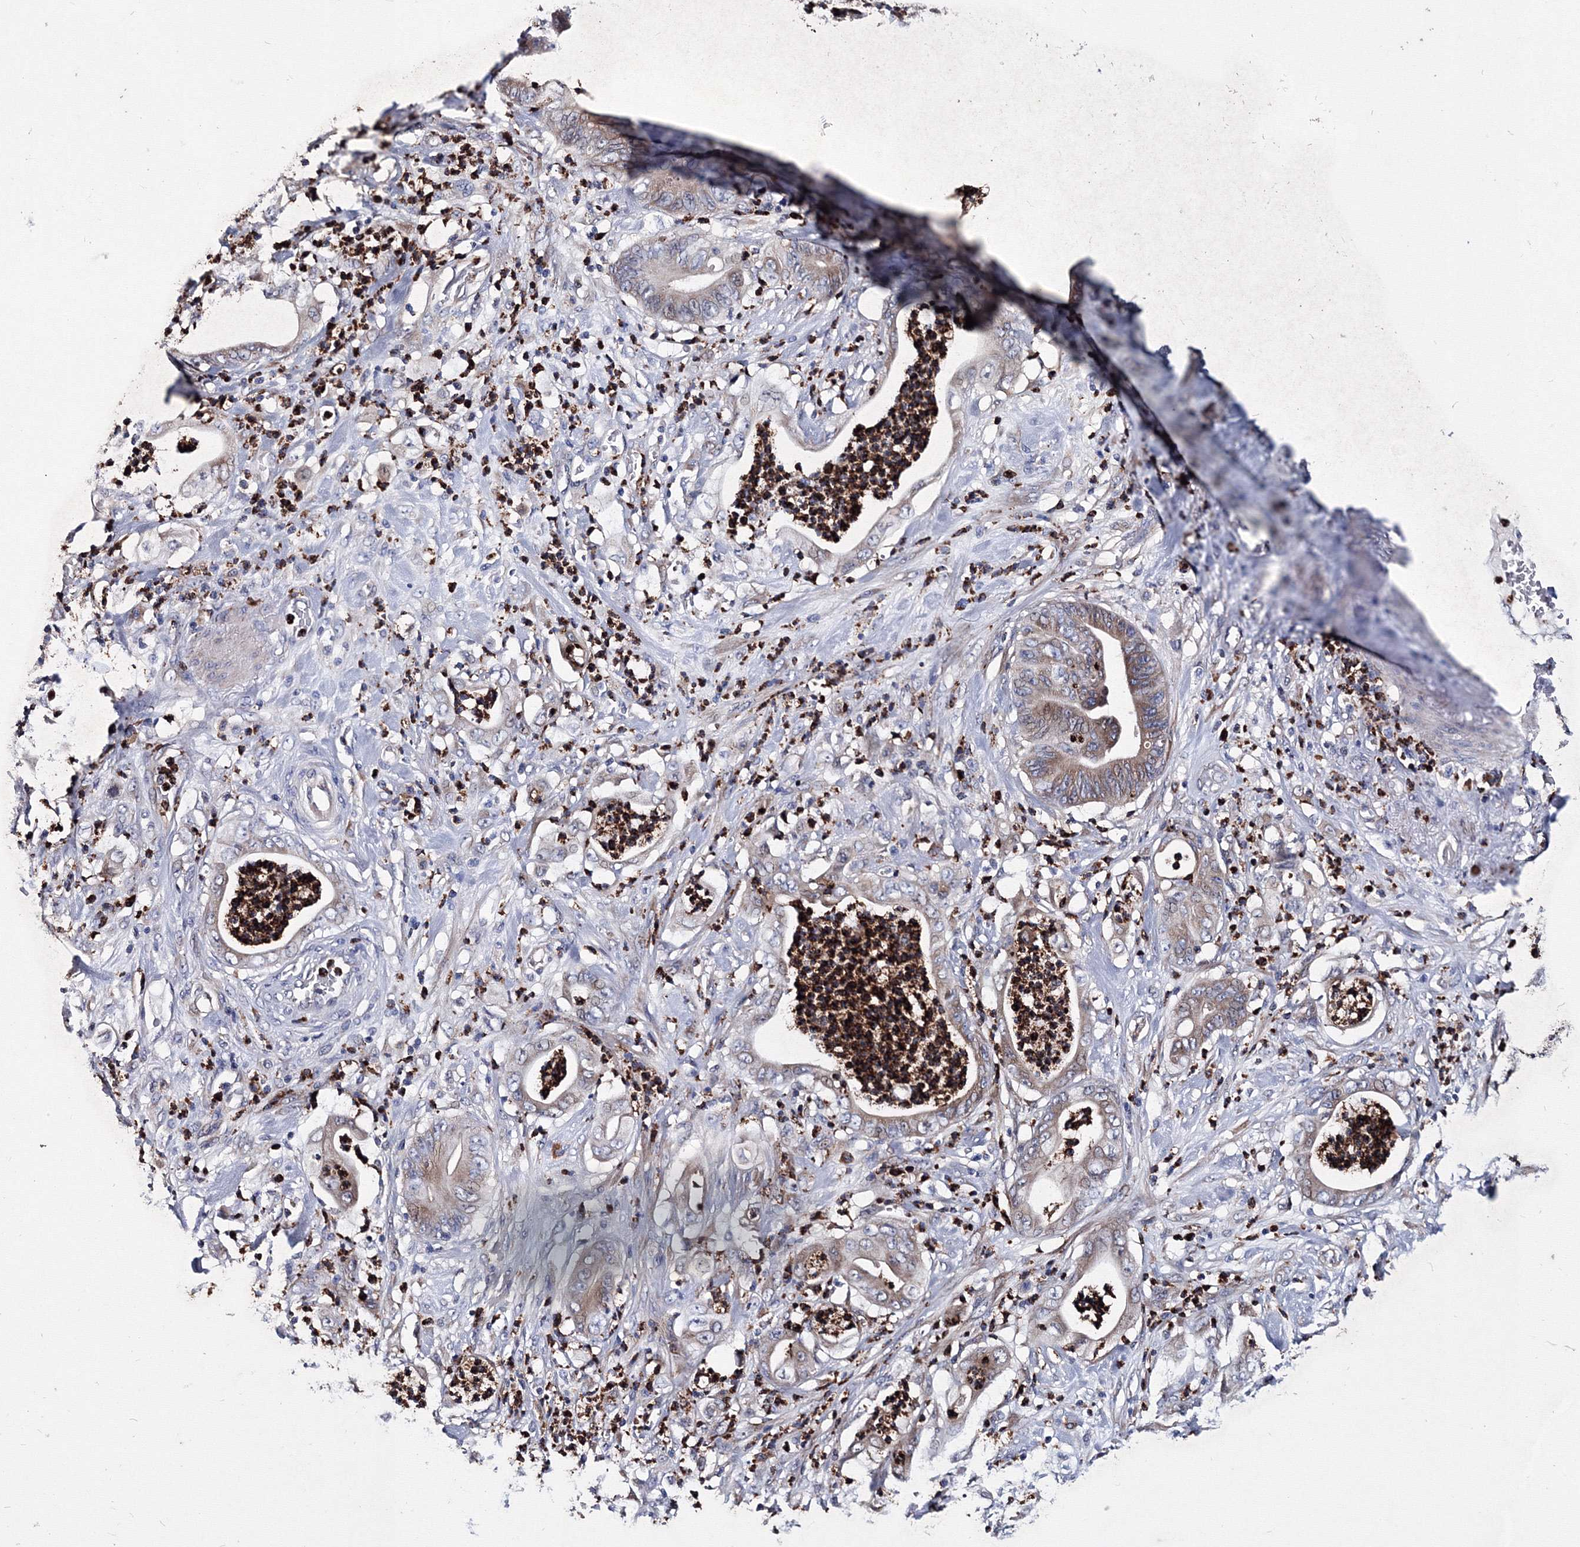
{"staining": {"intensity": "moderate", "quantity": "25%-75%", "location": "cytoplasmic/membranous"}, "tissue": "stomach cancer", "cell_type": "Tumor cells", "image_type": "cancer", "snomed": [{"axis": "morphology", "description": "Adenocarcinoma, NOS"}, {"axis": "topography", "description": "Stomach"}], "caption": "High-power microscopy captured an immunohistochemistry photomicrograph of adenocarcinoma (stomach), revealing moderate cytoplasmic/membranous staining in about 25%-75% of tumor cells.", "gene": "PHYKPL", "patient": {"sex": "female", "age": 73}}